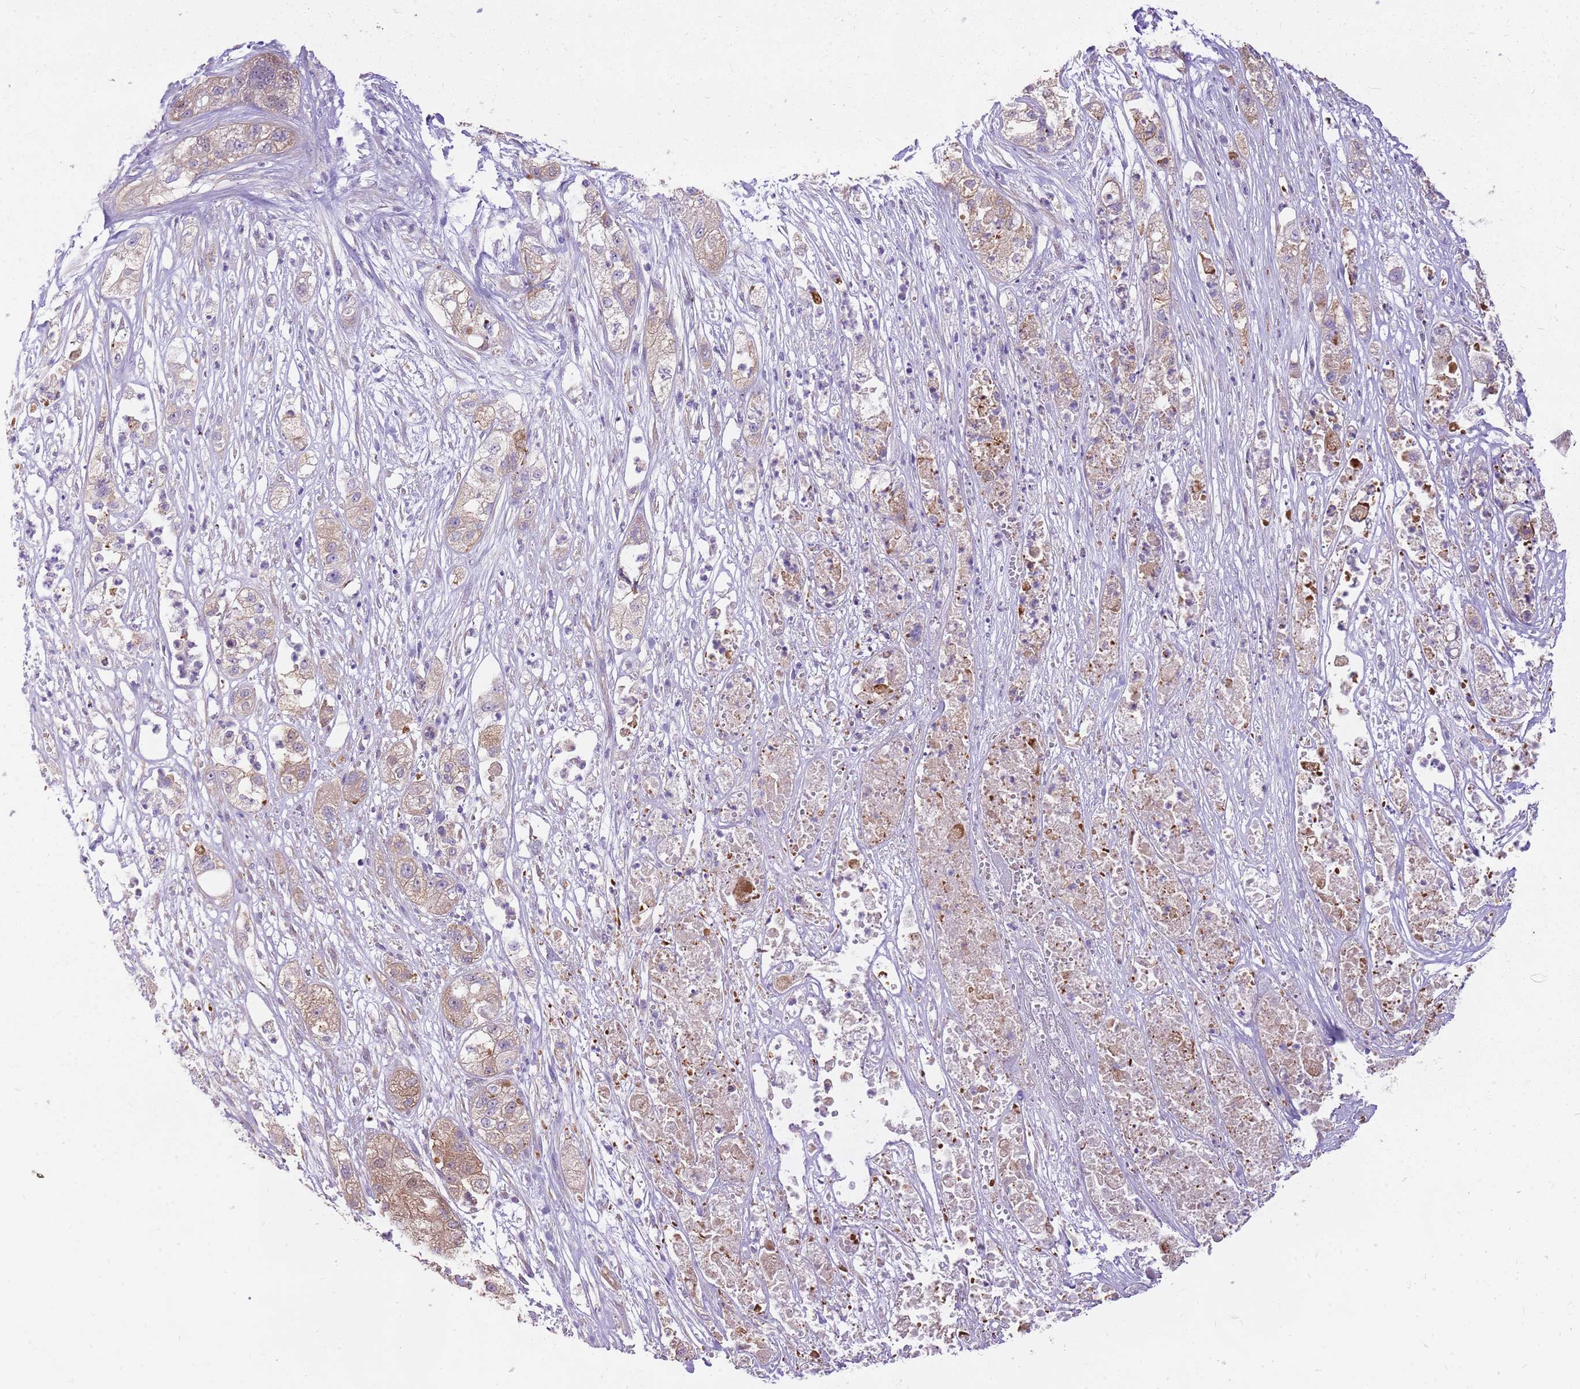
{"staining": {"intensity": "weak", "quantity": "25%-75%", "location": "cytoplasmic/membranous"}, "tissue": "pancreatic cancer", "cell_type": "Tumor cells", "image_type": "cancer", "snomed": [{"axis": "morphology", "description": "Adenocarcinoma, NOS"}, {"axis": "topography", "description": "Pancreas"}], "caption": "Weak cytoplasmic/membranous expression is present in approximately 25%-75% of tumor cells in pancreatic adenocarcinoma. (Stains: DAB in brown, nuclei in blue, Microscopy: brightfield microscopy at high magnification).", "gene": "WASHC4", "patient": {"sex": "female", "age": 78}}